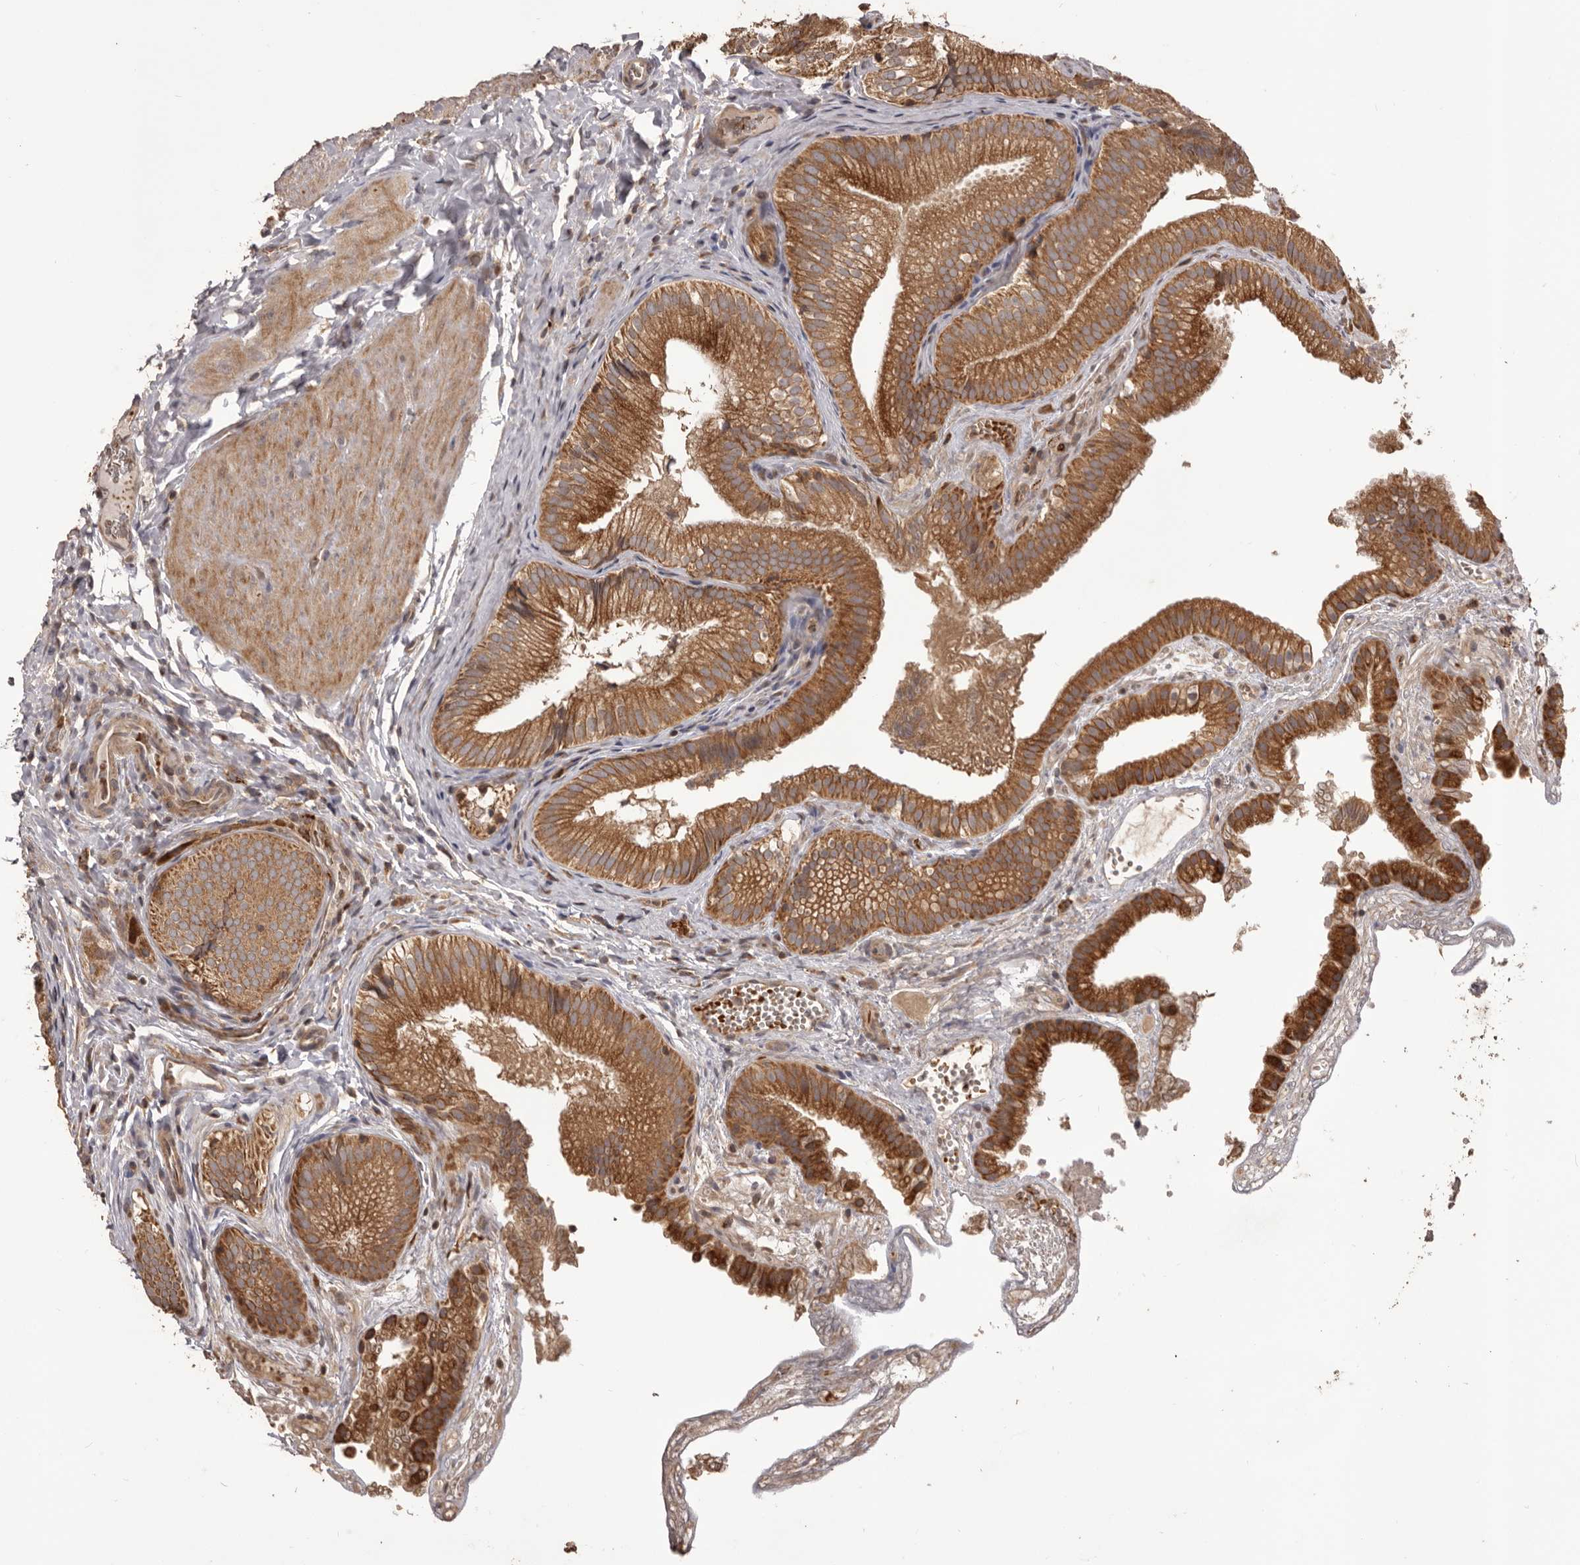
{"staining": {"intensity": "strong", "quantity": ">75%", "location": "cytoplasmic/membranous"}, "tissue": "gallbladder", "cell_type": "Glandular cells", "image_type": "normal", "snomed": [{"axis": "morphology", "description": "Normal tissue, NOS"}, {"axis": "topography", "description": "Gallbladder"}], "caption": "This photomicrograph reveals IHC staining of benign human gallbladder, with high strong cytoplasmic/membranous positivity in approximately >75% of glandular cells.", "gene": "QRSL1", "patient": {"sex": "female", "age": 30}}